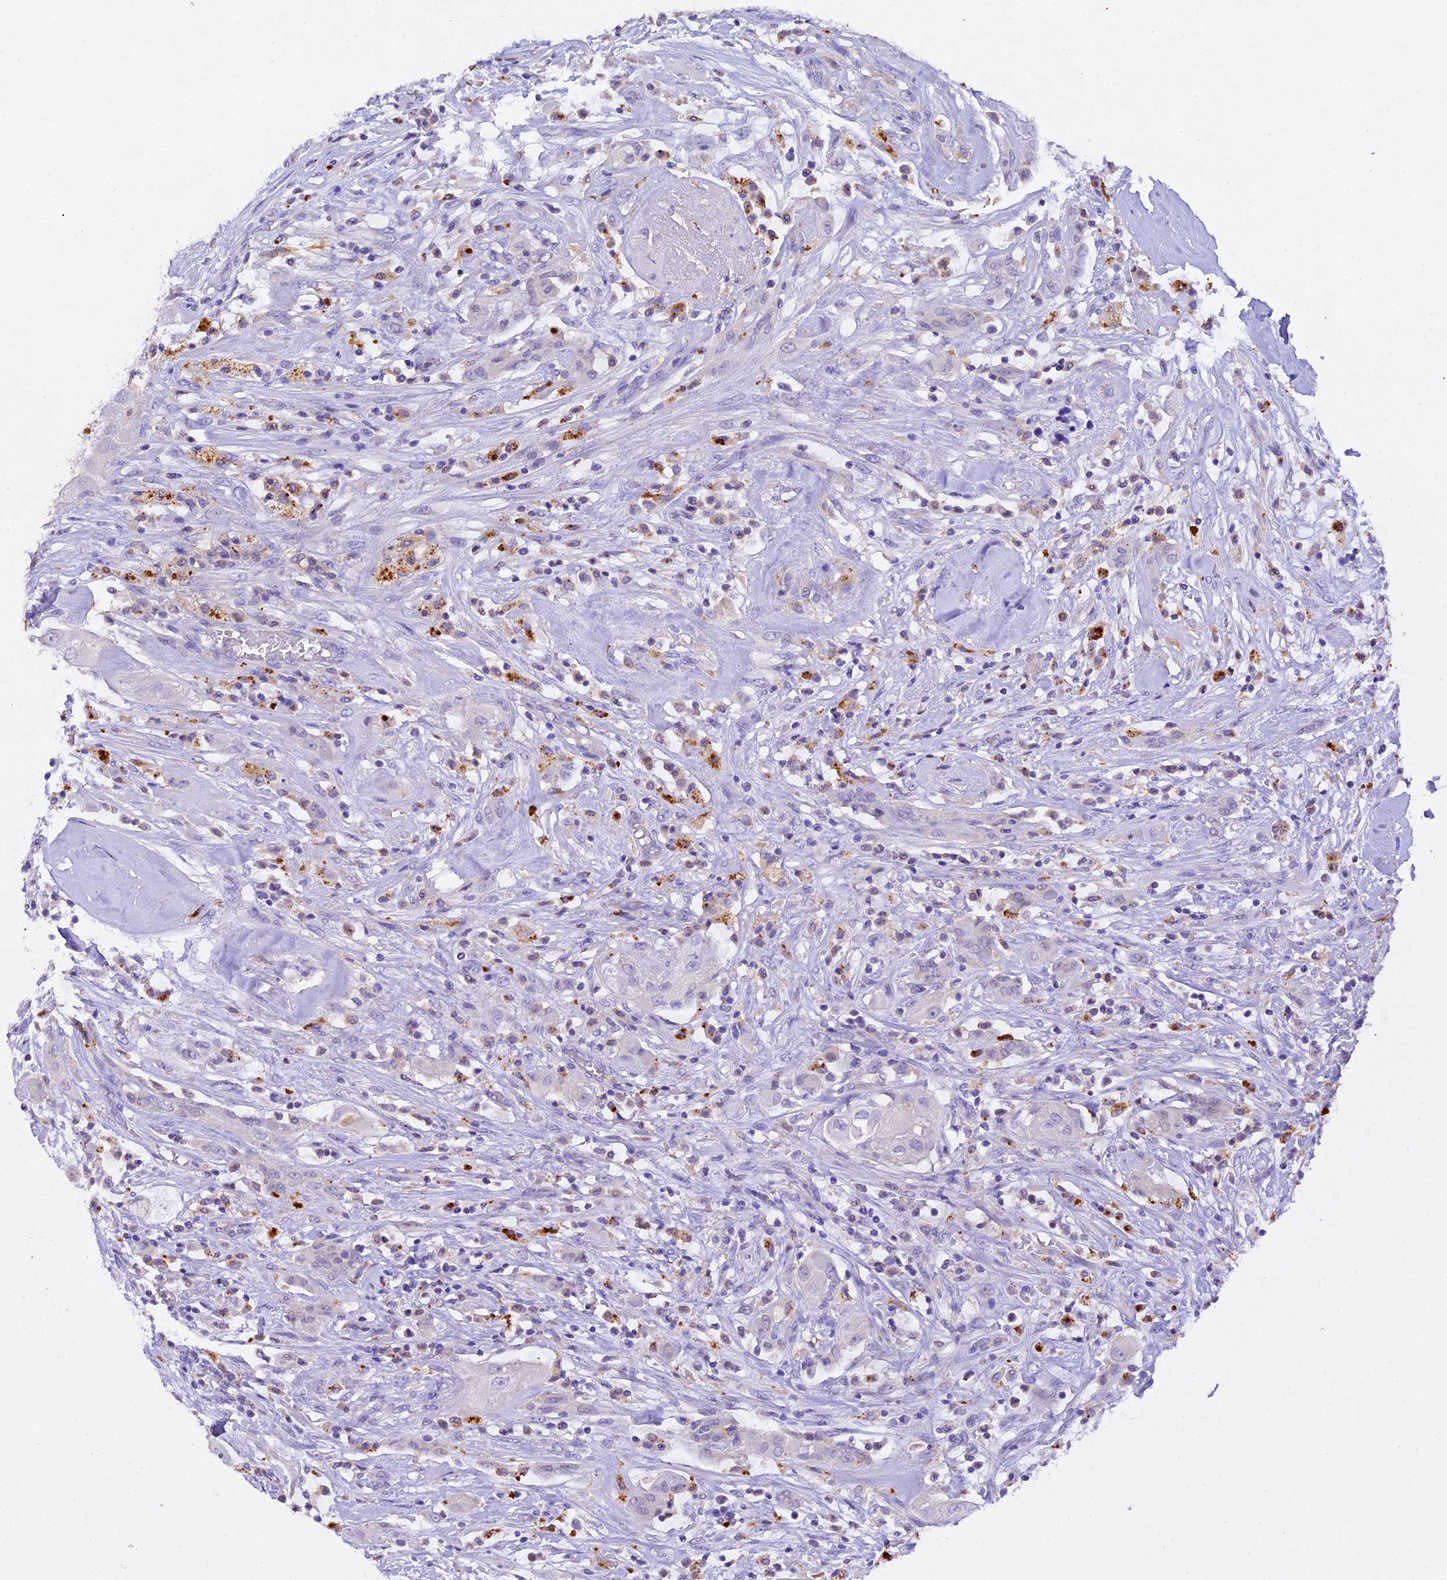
{"staining": {"intensity": "negative", "quantity": "none", "location": "none"}, "tissue": "thyroid cancer", "cell_type": "Tumor cells", "image_type": "cancer", "snomed": [{"axis": "morphology", "description": "Papillary adenocarcinoma, NOS"}, {"axis": "topography", "description": "Thyroid gland"}], "caption": "IHC image of neoplastic tissue: thyroid cancer stained with DAB (3,3'-diaminobenzidine) exhibits no significant protein staining in tumor cells.", "gene": "TGDS", "patient": {"sex": "female", "age": 59}}